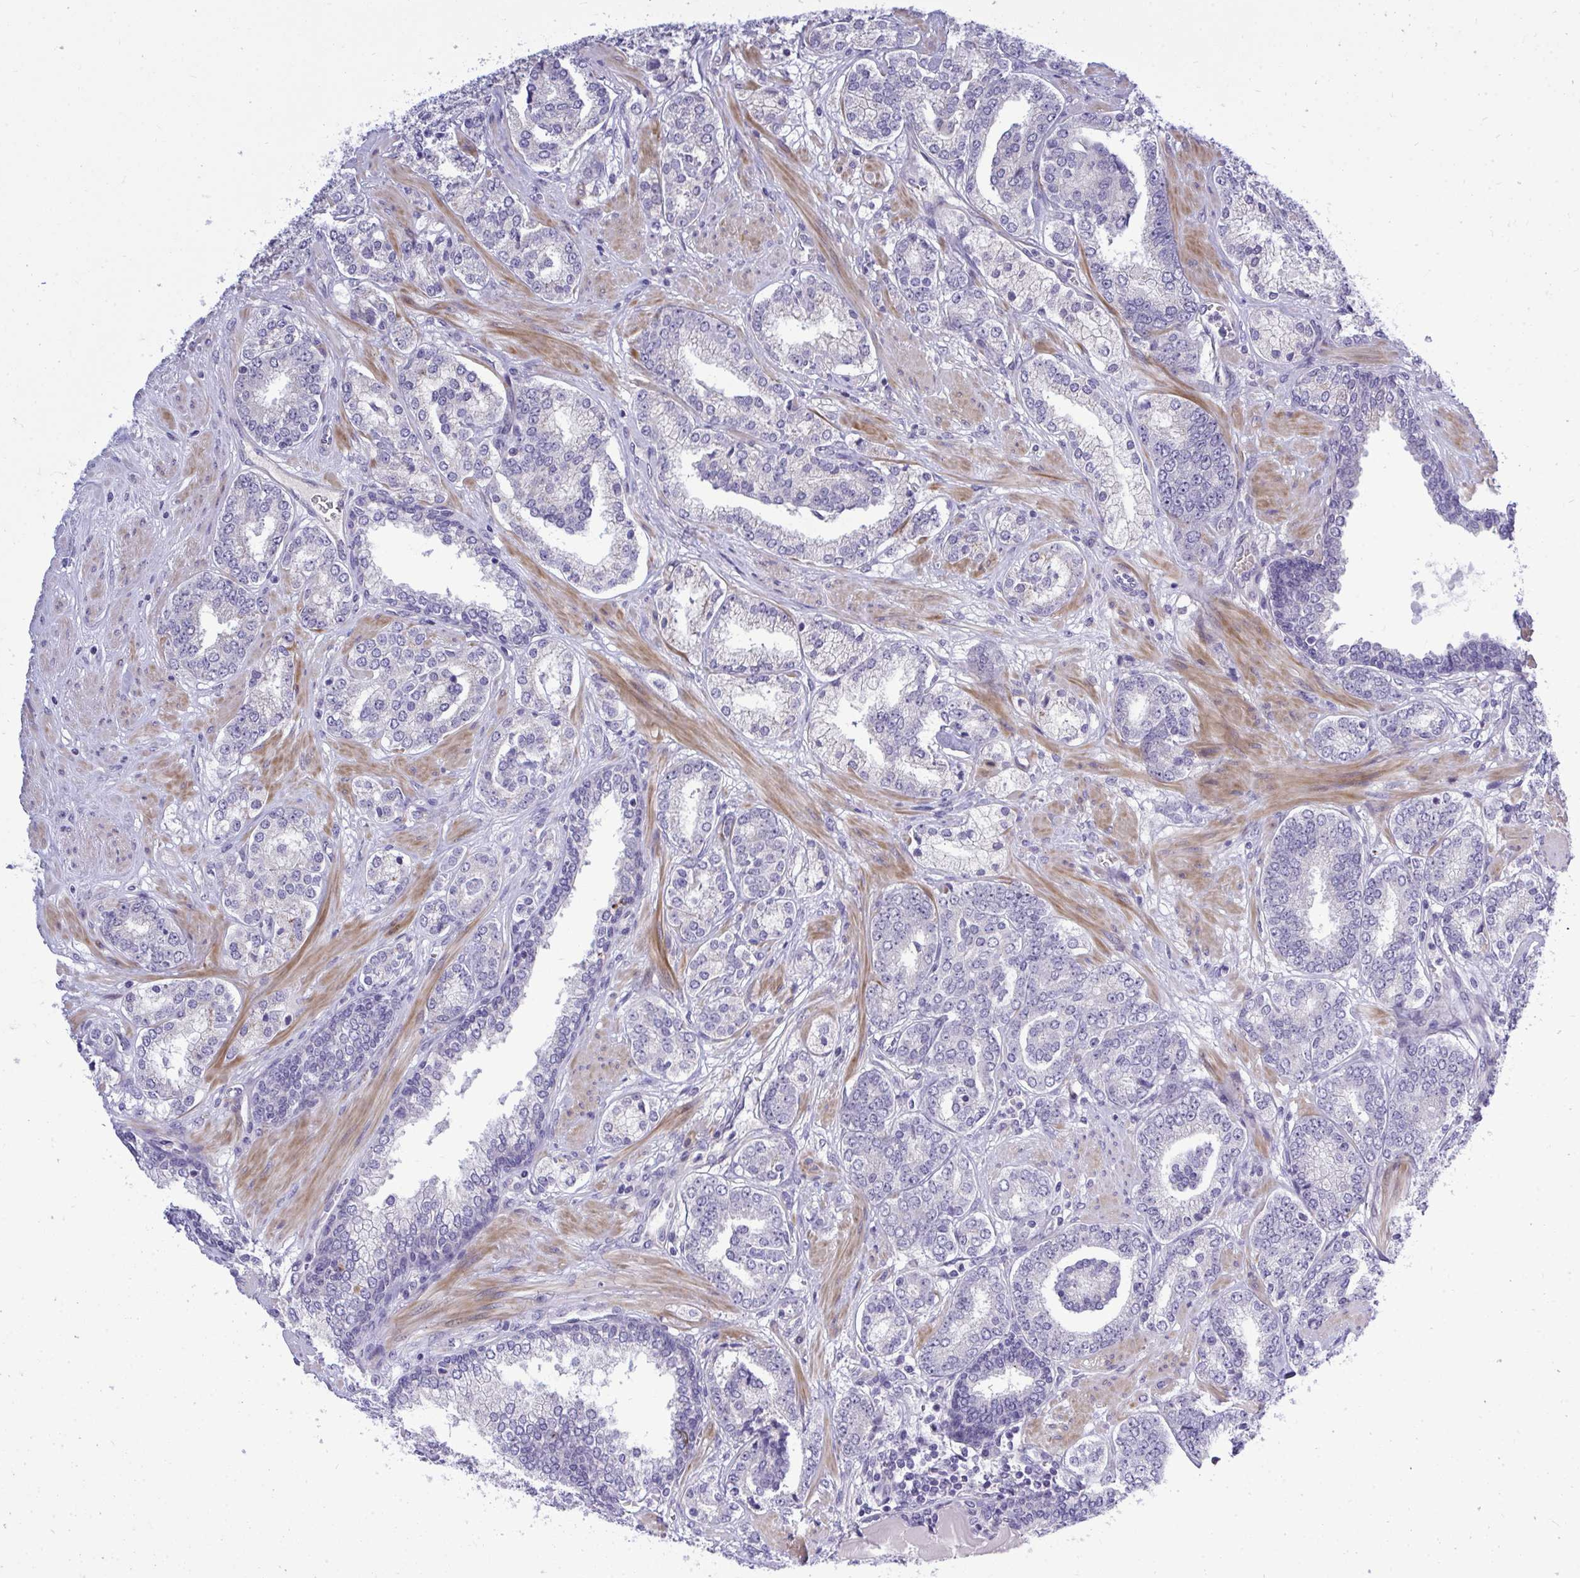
{"staining": {"intensity": "negative", "quantity": "none", "location": "none"}, "tissue": "prostate cancer", "cell_type": "Tumor cells", "image_type": "cancer", "snomed": [{"axis": "morphology", "description": "Adenocarcinoma, High grade"}, {"axis": "topography", "description": "Prostate"}], "caption": "The immunohistochemistry micrograph has no significant expression in tumor cells of prostate cancer (adenocarcinoma (high-grade)) tissue.", "gene": "HMBOX1", "patient": {"sex": "male", "age": 62}}